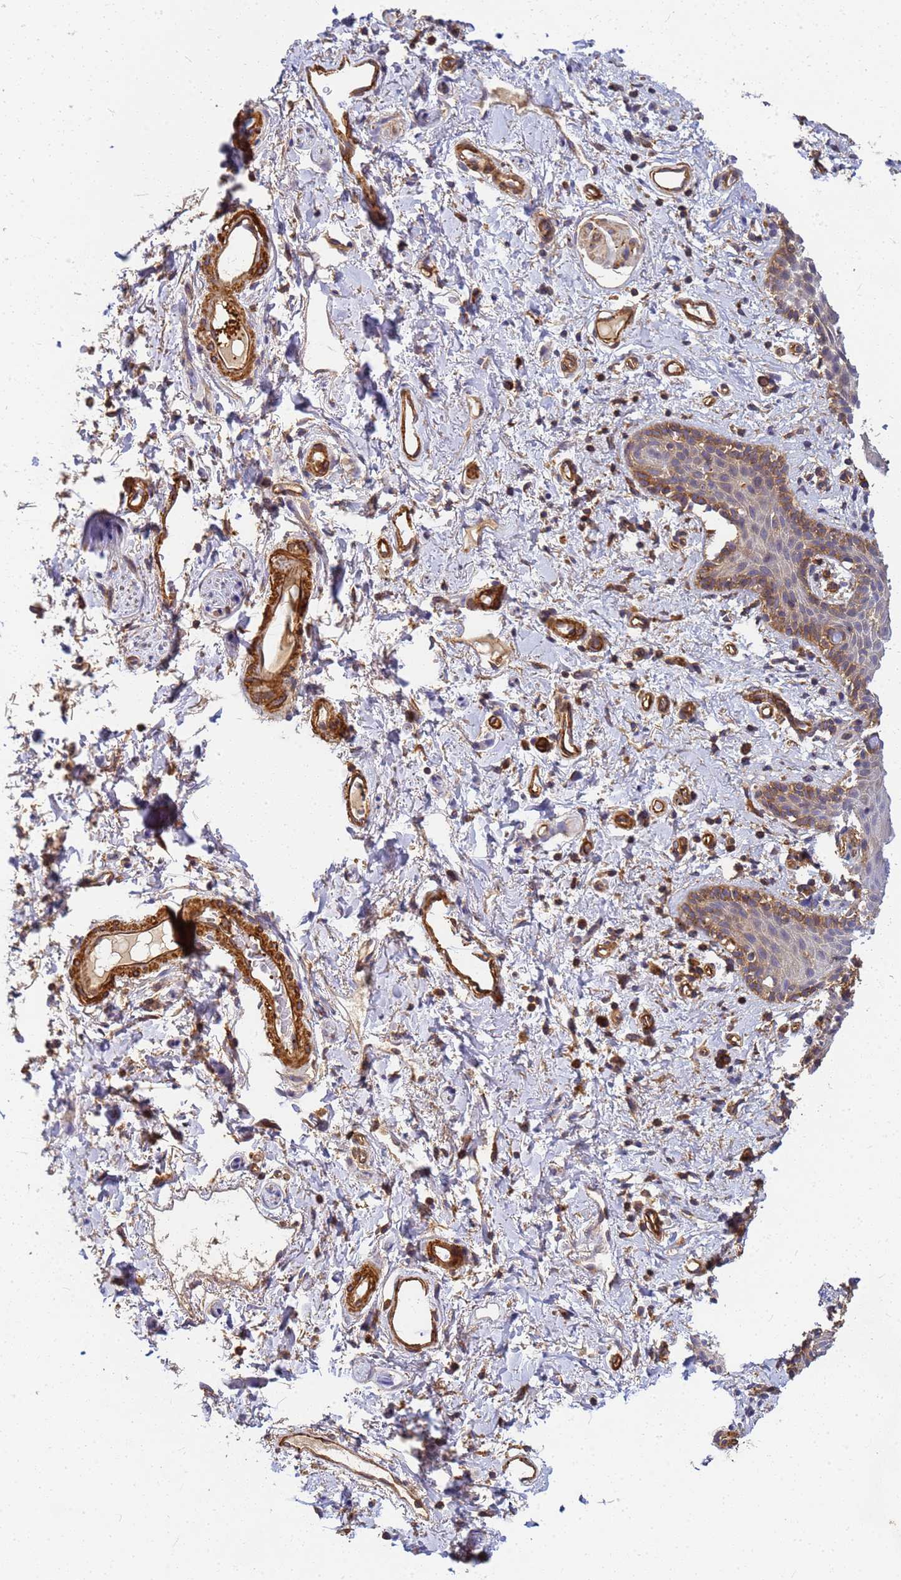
{"staining": {"intensity": "moderate", "quantity": "<25%", "location": "cytoplasmic/membranous"}, "tissue": "skin", "cell_type": "Epidermal cells", "image_type": "normal", "snomed": [{"axis": "morphology", "description": "Normal tissue, NOS"}, {"axis": "topography", "description": "Vulva"}], "caption": "Immunohistochemistry (IHC) of unremarkable skin reveals low levels of moderate cytoplasmic/membranous positivity in about <25% of epidermal cells.", "gene": "C2CD5", "patient": {"sex": "female", "age": 66}}